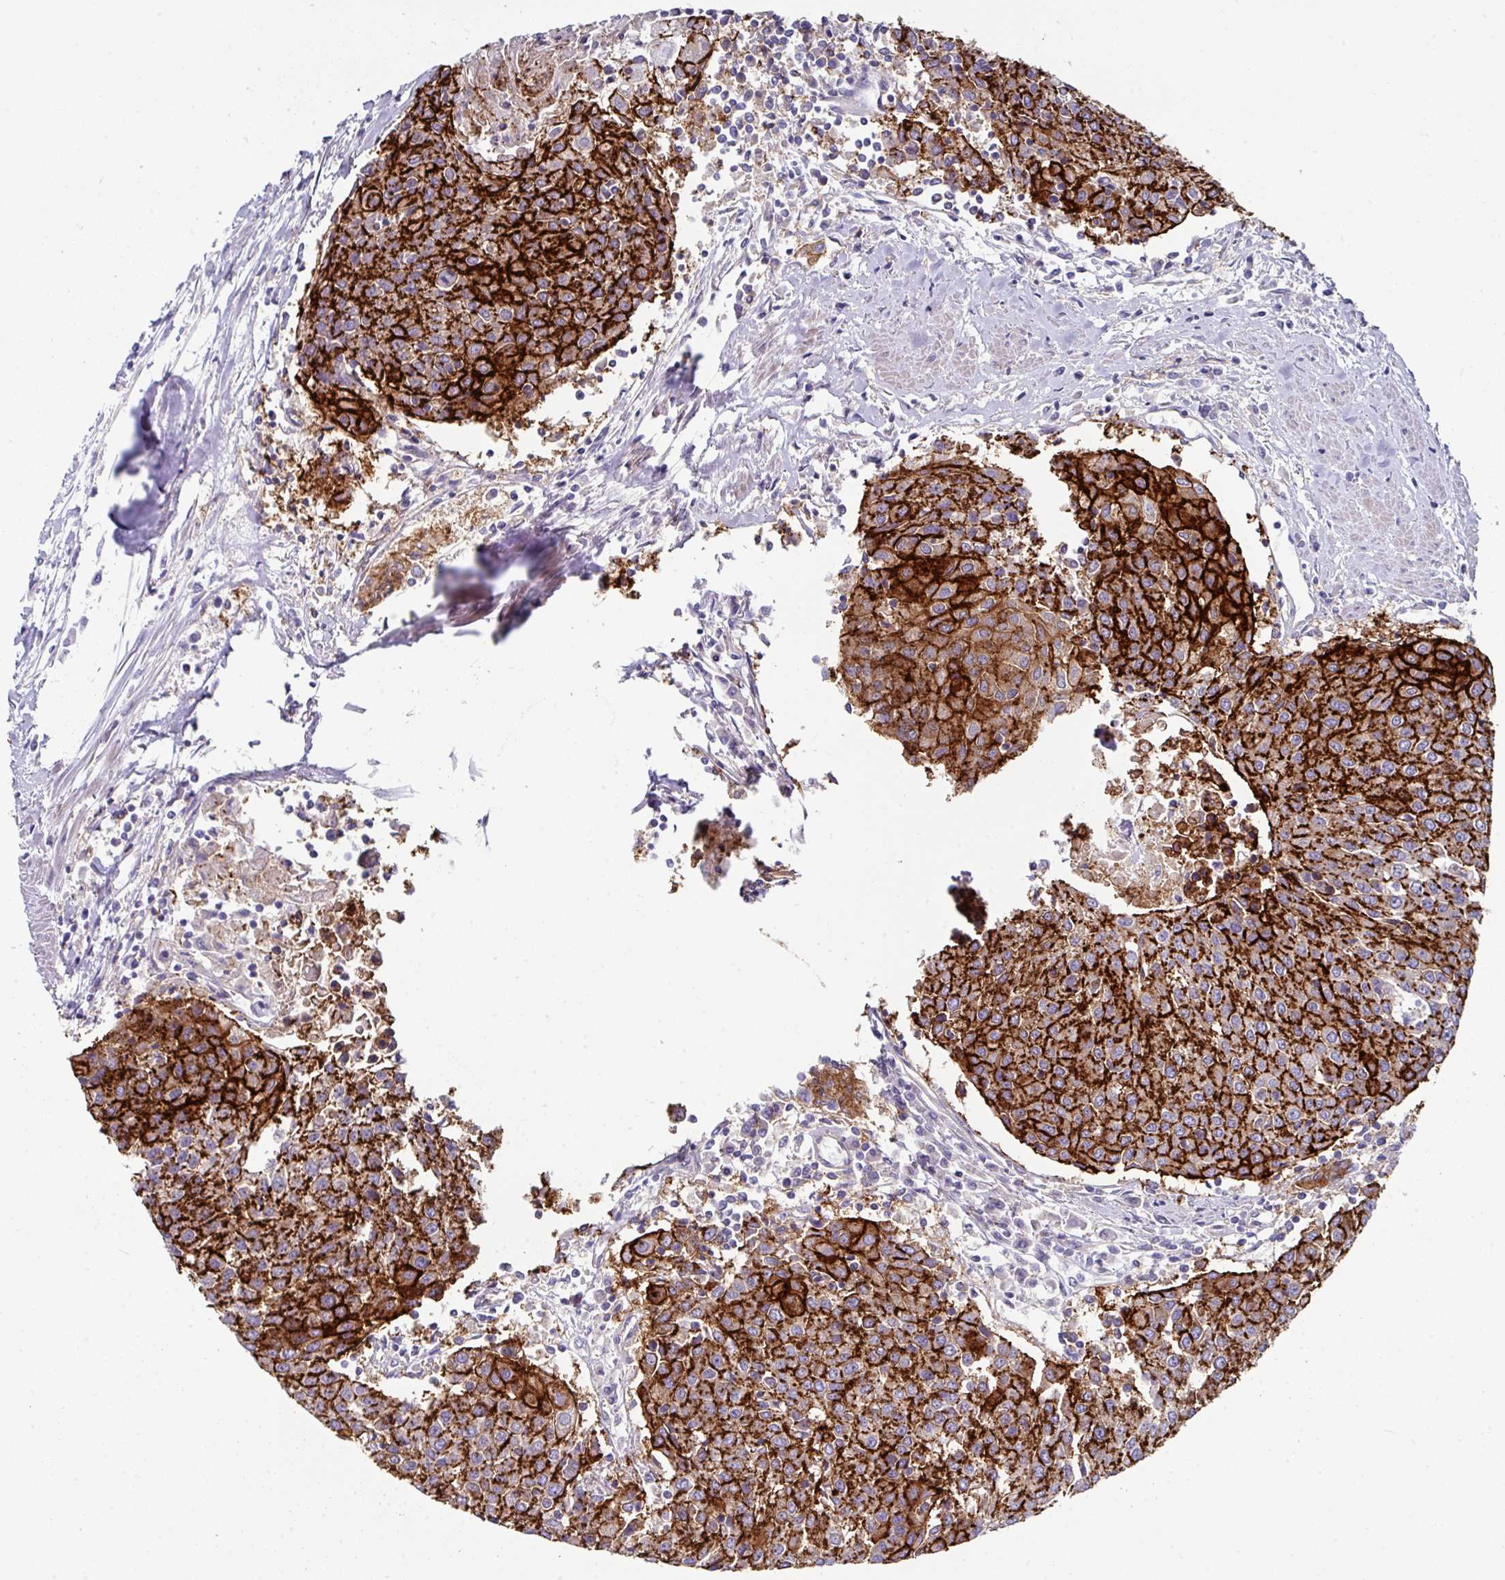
{"staining": {"intensity": "strong", "quantity": ">75%", "location": "cytoplasmic/membranous"}, "tissue": "urothelial cancer", "cell_type": "Tumor cells", "image_type": "cancer", "snomed": [{"axis": "morphology", "description": "Urothelial carcinoma, High grade"}, {"axis": "topography", "description": "Urinary bladder"}], "caption": "This photomicrograph displays high-grade urothelial carcinoma stained with IHC to label a protein in brown. The cytoplasmic/membranous of tumor cells show strong positivity for the protein. Nuclei are counter-stained blue.", "gene": "CLDN1", "patient": {"sex": "female", "age": 85}}